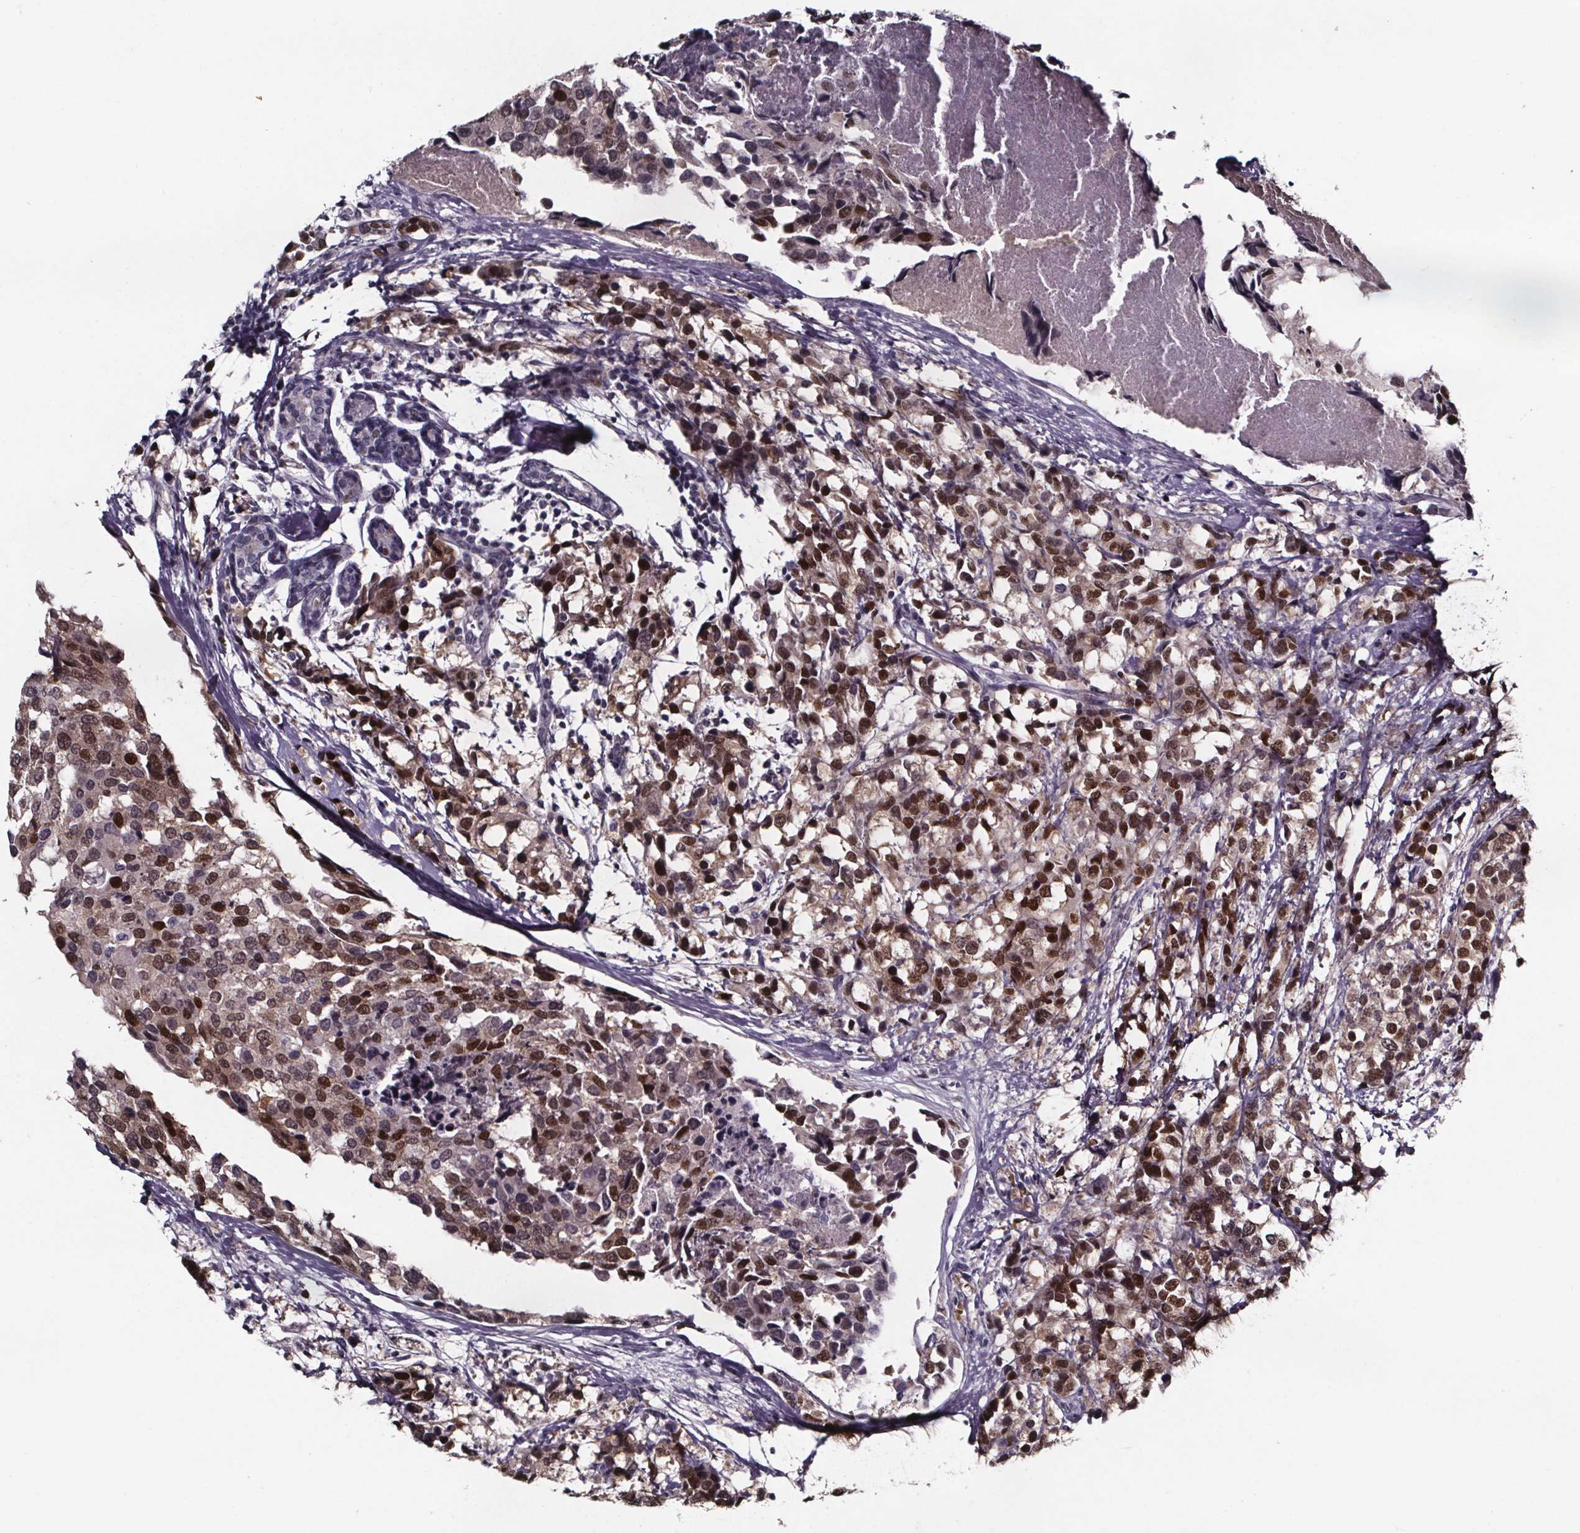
{"staining": {"intensity": "moderate", "quantity": ">75%", "location": "nuclear"}, "tissue": "breast cancer", "cell_type": "Tumor cells", "image_type": "cancer", "snomed": [{"axis": "morphology", "description": "Lobular carcinoma"}, {"axis": "topography", "description": "Breast"}], "caption": "The immunohistochemical stain shows moderate nuclear positivity in tumor cells of breast lobular carcinoma tissue.", "gene": "AR", "patient": {"sex": "female", "age": 59}}